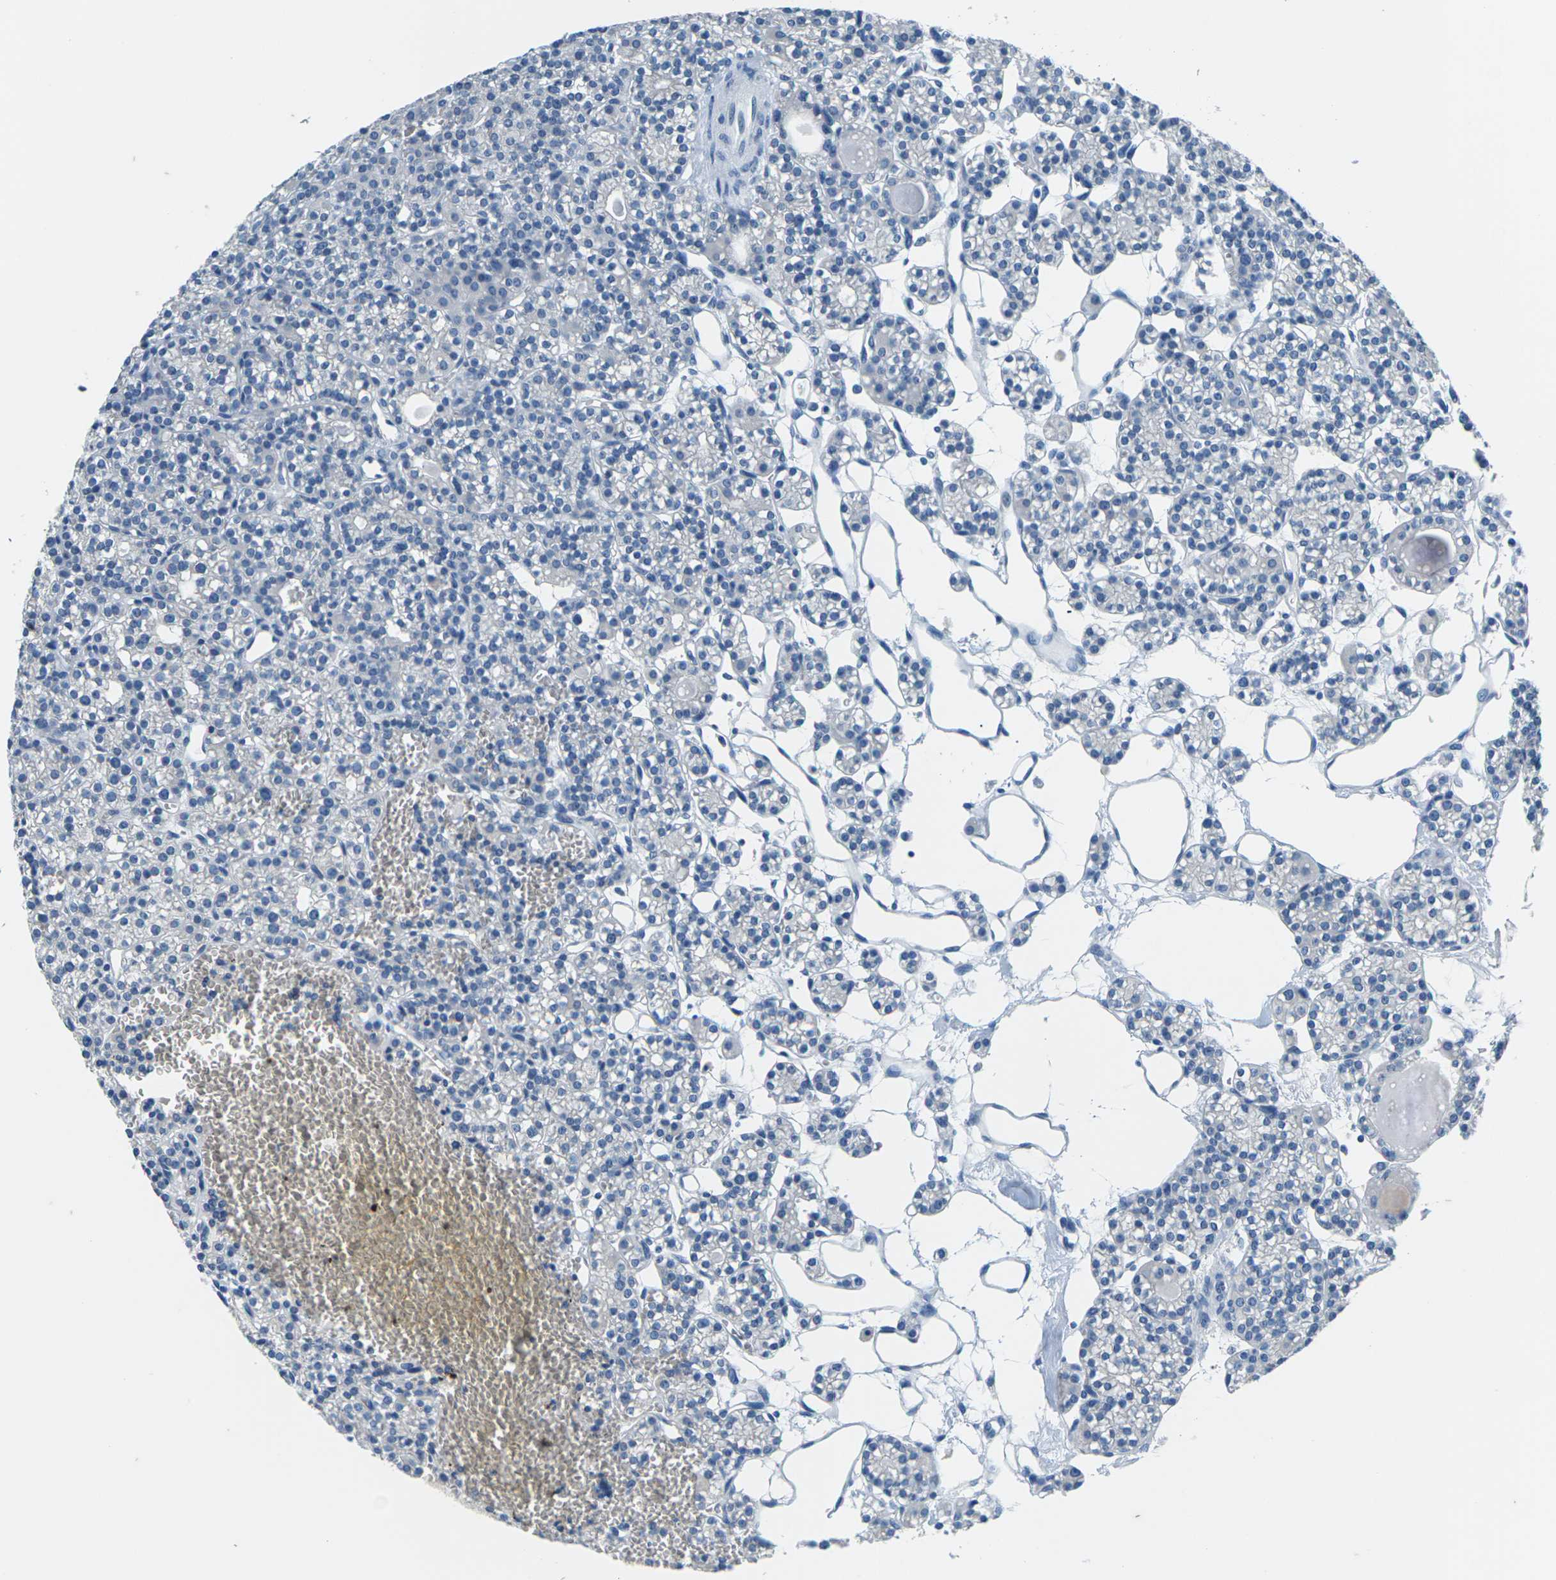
{"staining": {"intensity": "negative", "quantity": "none", "location": "none"}, "tissue": "parathyroid gland", "cell_type": "Glandular cells", "image_type": "normal", "snomed": [{"axis": "morphology", "description": "Normal tissue, NOS"}, {"axis": "topography", "description": "Parathyroid gland"}], "caption": "IHC photomicrograph of normal parathyroid gland: parathyroid gland stained with DAB demonstrates no significant protein expression in glandular cells.", "gene": "UMOD", "patient": {"sex": "female", "age": 64}}